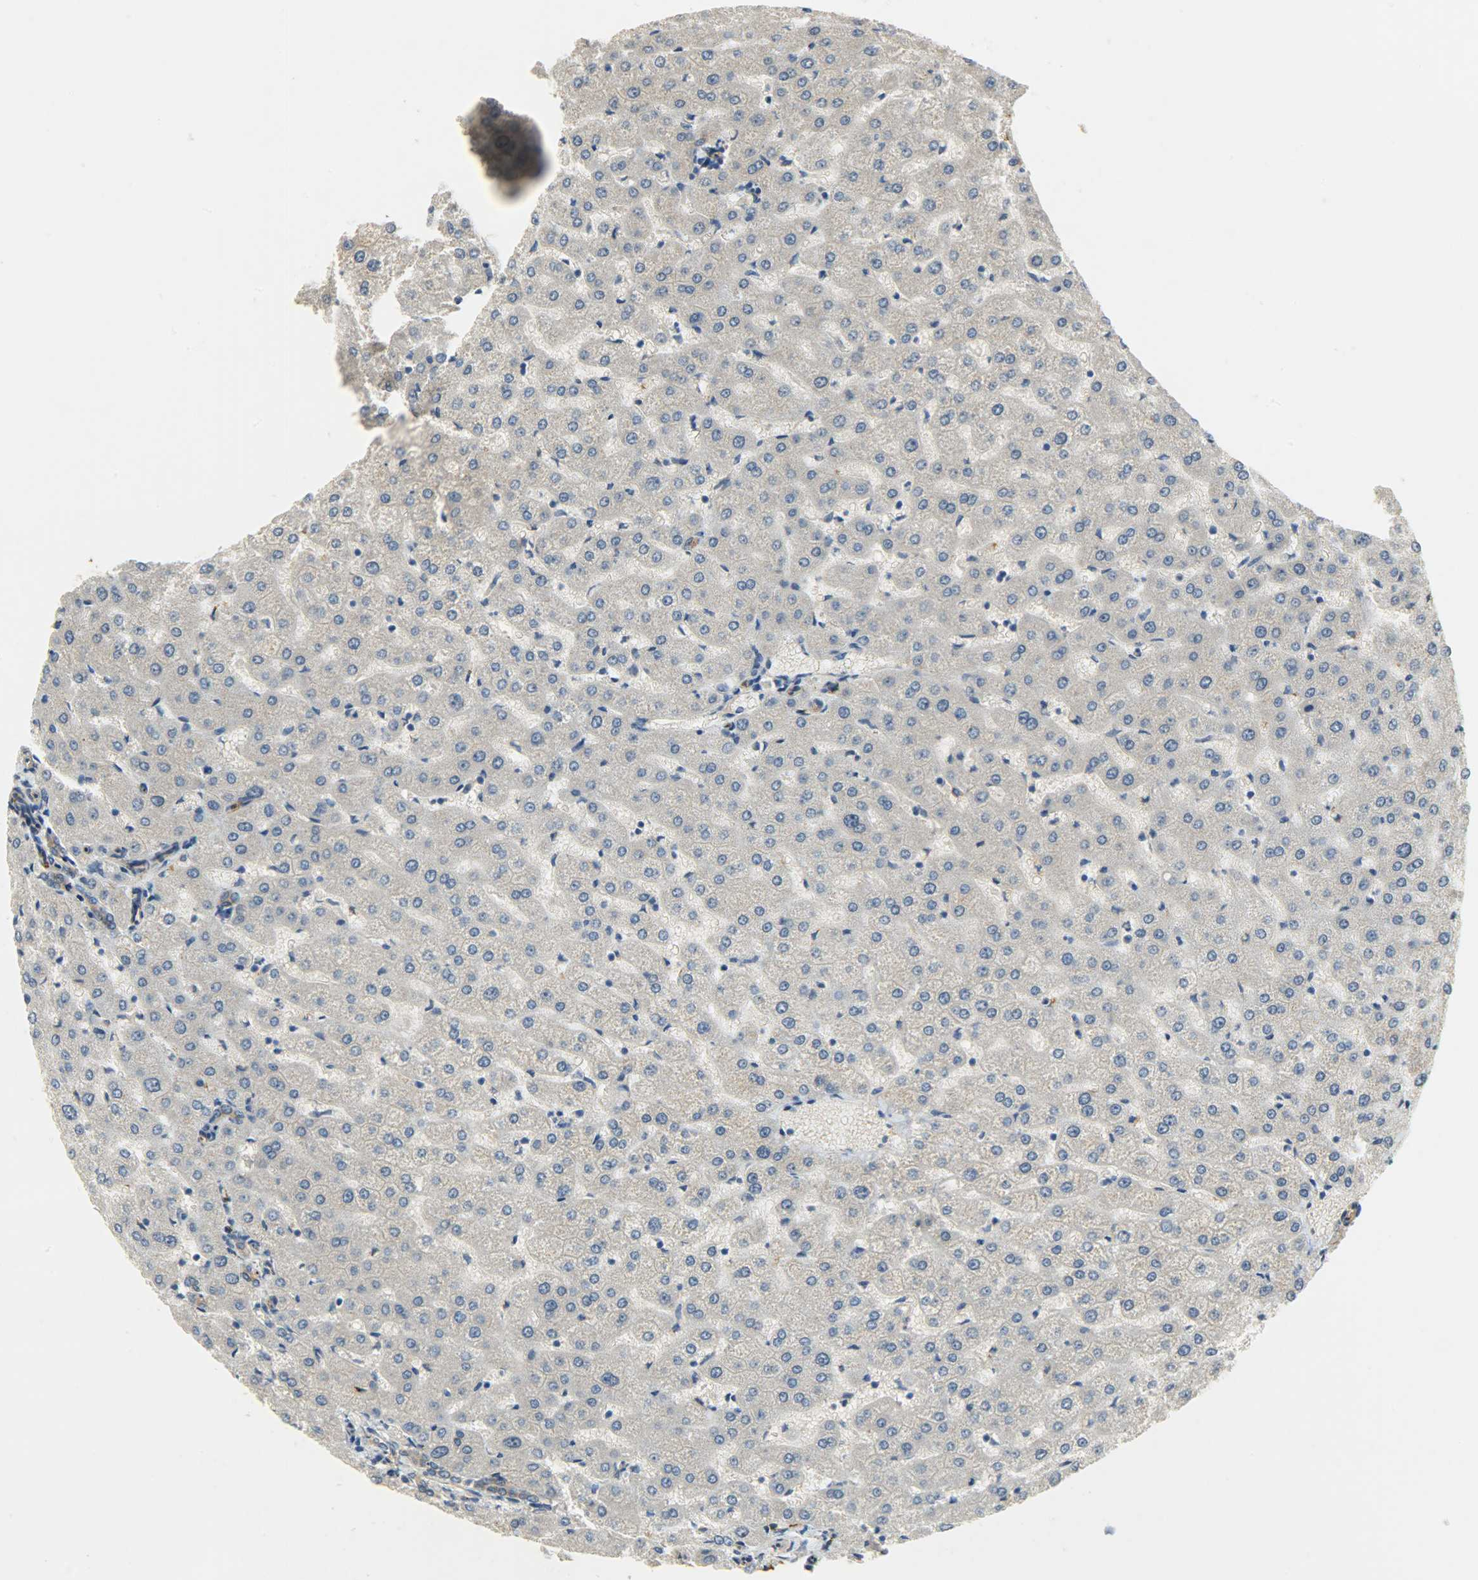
{"staining": {"intensity": "moderate", "quantity": ">75%", "location": "cytoplasmic/membranous"}, "tissue": "liver", "cell_type": "Cholangiocytes", "image_type": "normal", "snomed": [{"axis": "morphology", "description": "Normal tissue, NOS"}, {"axis": "morphology", "description": "Fibrosis, NOS"}, {"axis": "topography", "description": "Liver"}], "caption": "This is a photomicrograph of immunohistochemistry (IHC) staining of normal liver, which shows moderate positivity in the cytoplasmic/membranous of cholangiocytes.", "gene": "KIAA1217", "patient": {"sex": "female", "age": 29}}